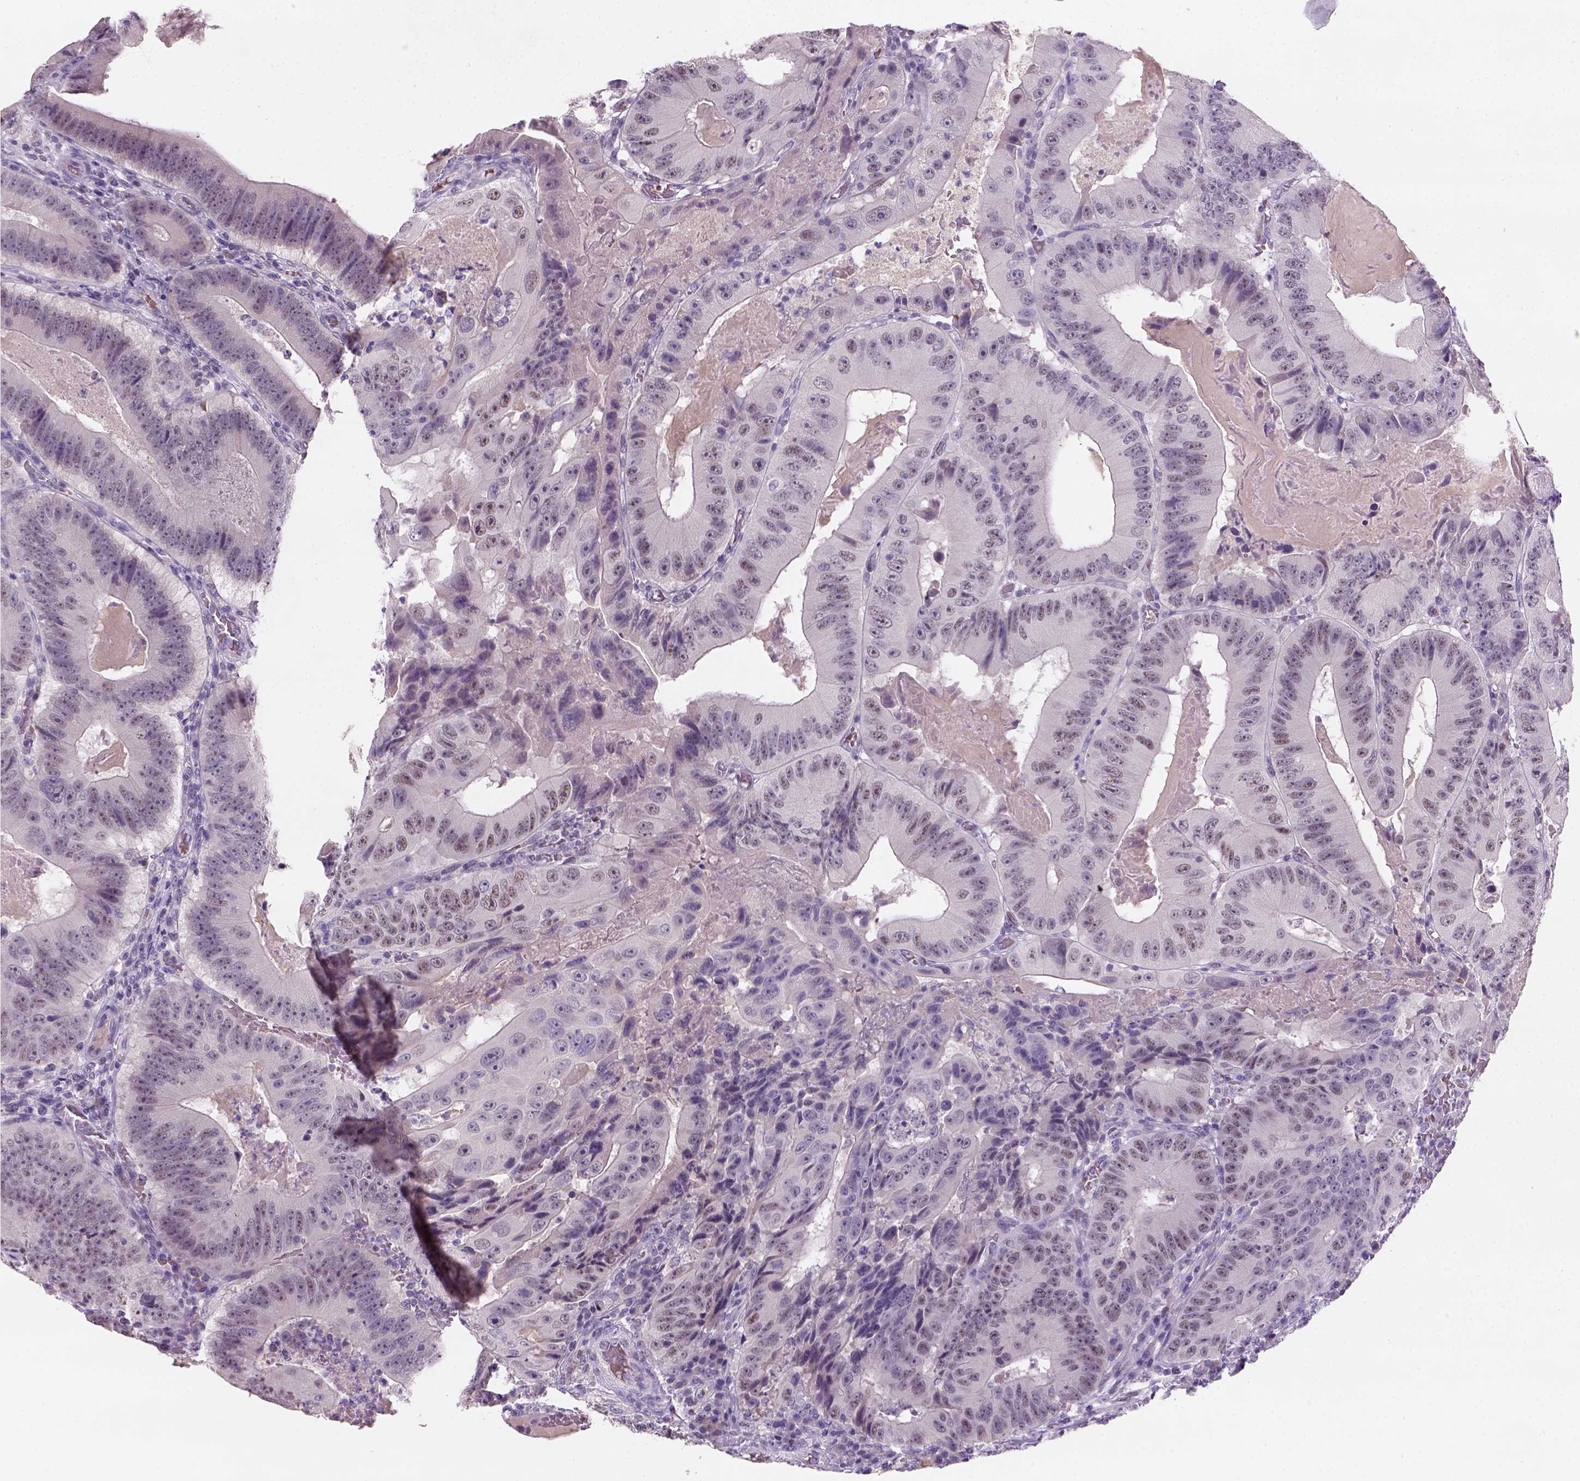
{"staining": {"intensity": "weak", "quantity": ">75%", "location": "nuclear"}, "tissue": "colorectal cancer", "cell_type": "Tumor cells", "image_type": "cancer", "snomed": [{"axis": "morphology", "description": "Adenocarcinoma, NOS"}, {"axis": "topography", "description": "Colon"}], "caption": "Immunohistochemical staining of colorectal adenocarcinoma demonstrates low levels of weak nuclear protein staining in approximately >75% of tumor cells.", "gene": "ZMAT4", "patient": {"sex": "female", "age": 86}}